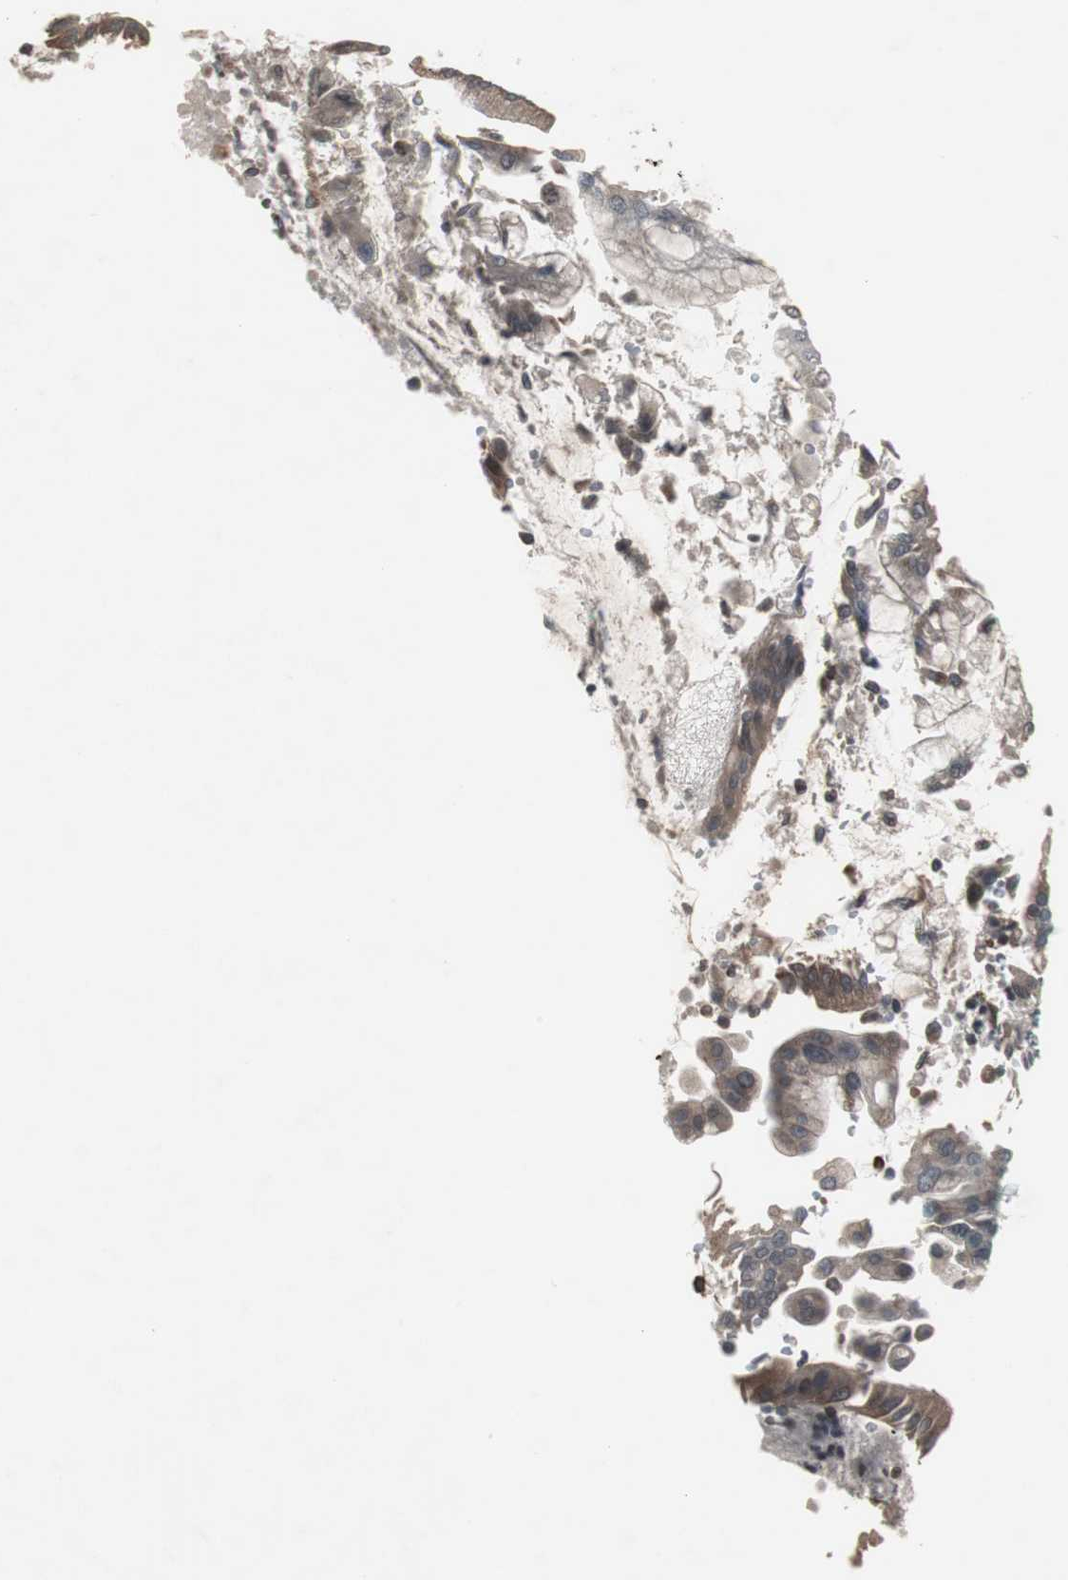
{"staining": {"intensity": "weak", "quantity": ">75%", "location": "cytoplasmic/membranous"}, "tissue": "pancreatic cancer", "cell_type": "Tumor cells", "image_type": "cancer", "snomed": [{"axis": "morphology", "description": "Adenocarcinoma, NOS"}, {"axis": "morphology", "description": "Adenocarcinoma, metastatic, NOS"}, {"axis": "topography", "description": "Lymph node"}, {"axis": "topography", "description": "Pancreas"}, {"axis": "topography", "description": "Duodenum"}], "caption": "Metastatic adenocarcinoma (pancreatic) stained with a protein marker demonstrates weak staining in tumor cells.", "gene": "ATP2B2", "patient": {"sex": "female", "age": 64}}